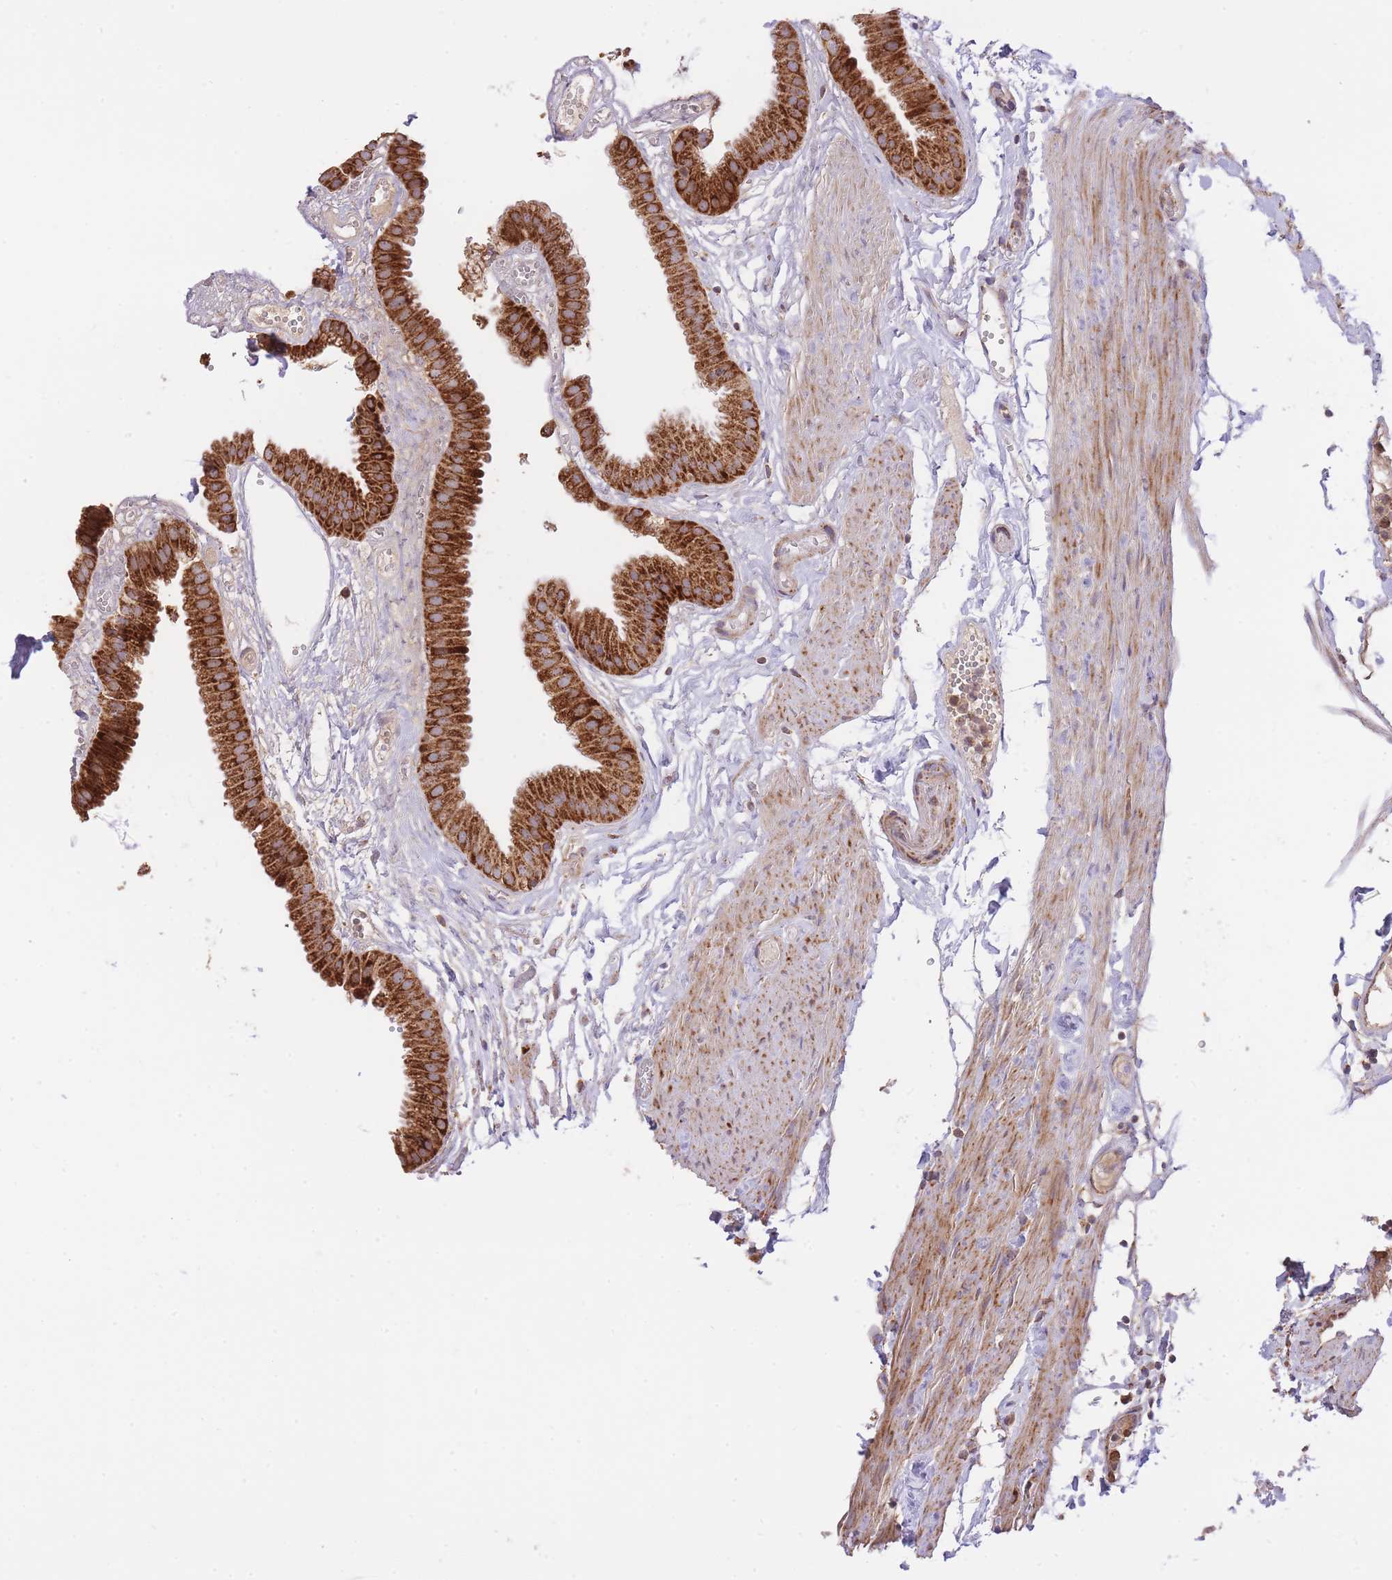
{"staining": {"intensity": "strong", "quantity": ">75%", "location": "cytoplasmic/membranous"}, "tissue": "gallbladder", "cell_type": "Glandular cells", "image_type": "normal", "snomed": [{"axis": "morphology", "description": "Normal tissue, NOS"}, {"axis": "topography", "description": "Gallbladder"}], "caption": "The image shows a brown stain indicating the presence of a protein in the cytoplasmic/membranous of glandular cells in gallbladder. The protein is stained brown, and the nuclei are stained in blue (DAB (3,3'-diaminobenzidine) IHC with brightfield microscopy, high magnification).", "gene": "PREP", "patient": {"sex": "female", "age": 61}}